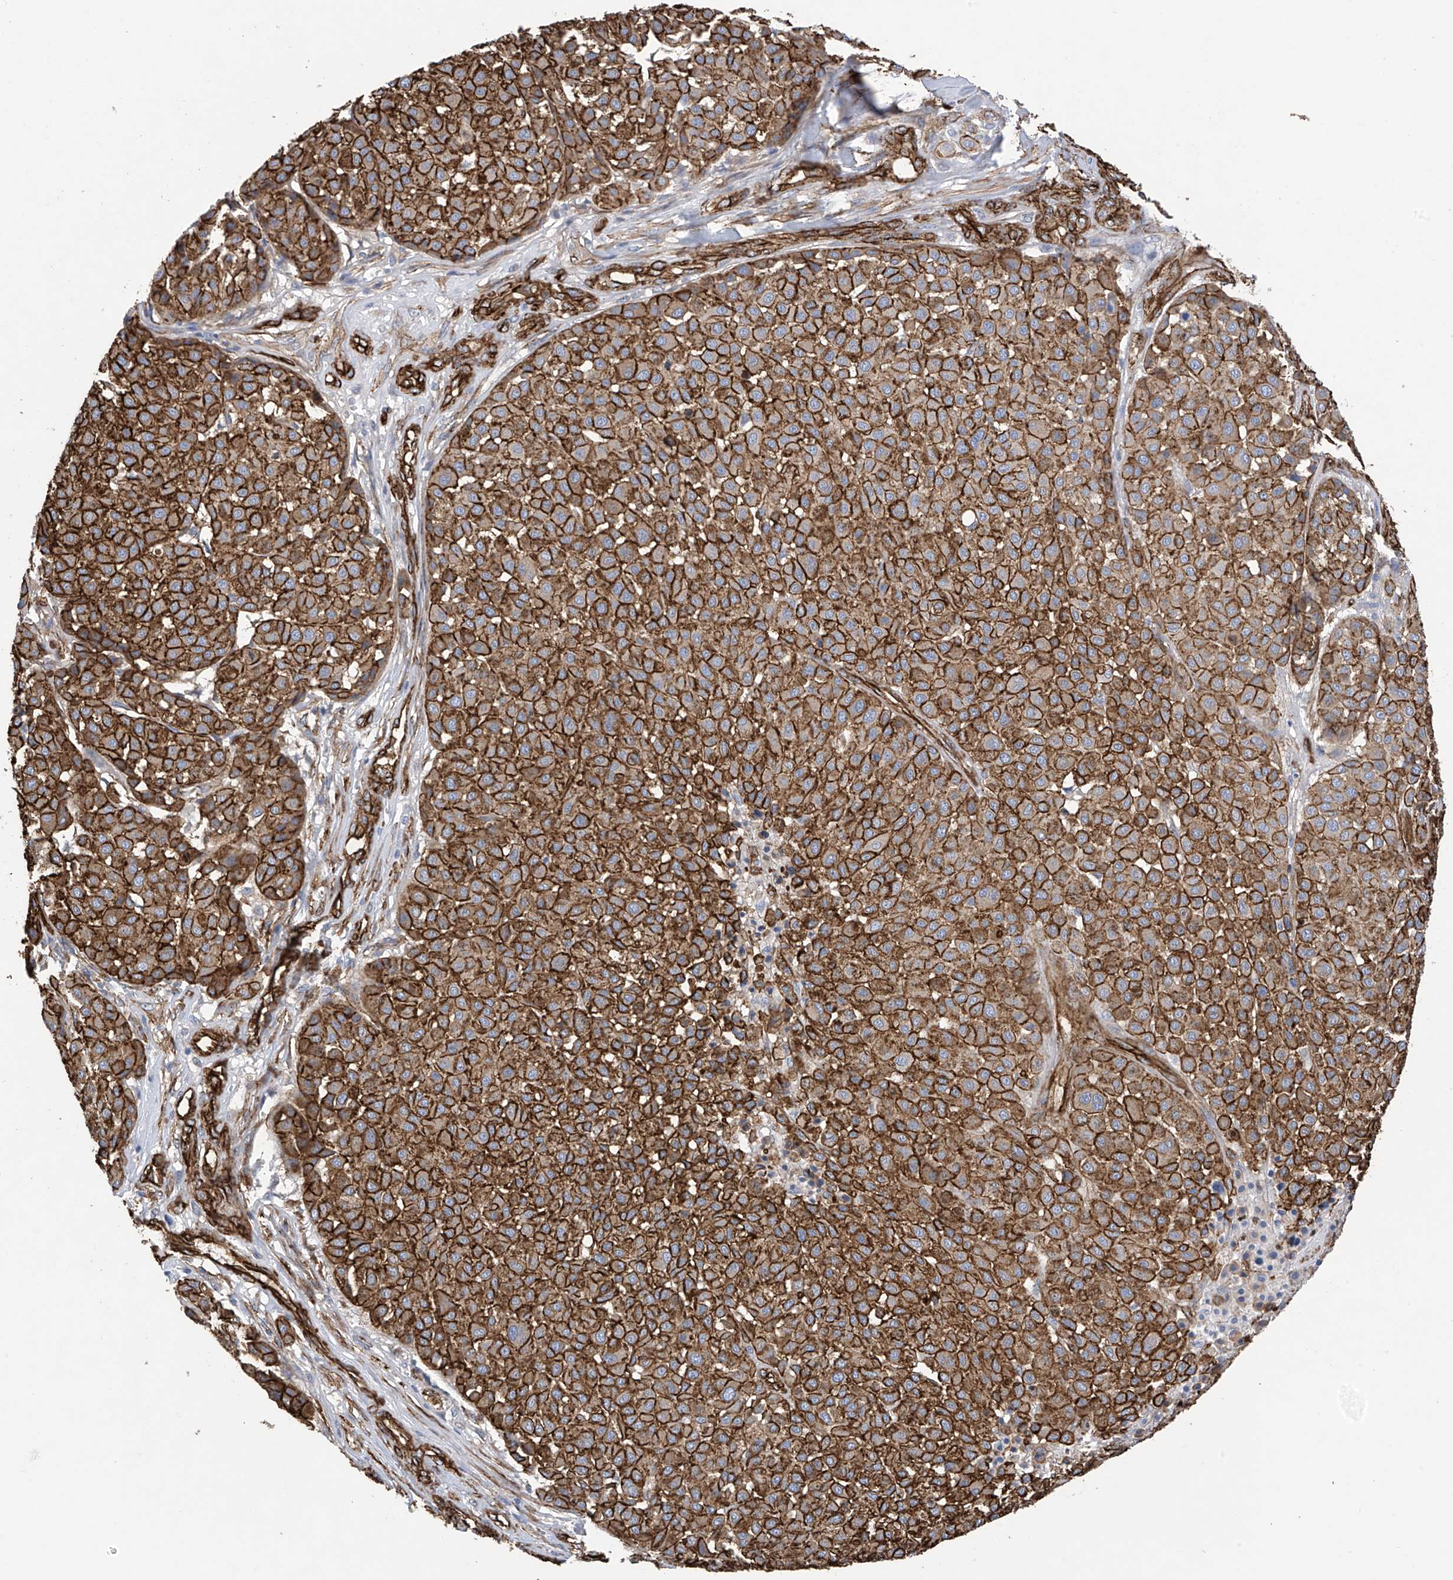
{"staining": {"intensity": "strong", "quantity": ">75%", "location": "cytoplasmic/membranous"}, "tissue": "melanoma", "cell_type": "Tumor cells", "image_type": "cancer", "snomed": [{"axis": "morphology", "description": "Malignant melanoma, Metastatic site"}, {"axis": "topography", "description": "Soft tissue"}], "caption": "An image of human malignant melanoma (metastatic site) stained for a protein exhibits strong cytoplasmic/membranous brown staining in tumor cells.", "gene": "UBTD1", "patient": {"sex": "male", "age": 41}}